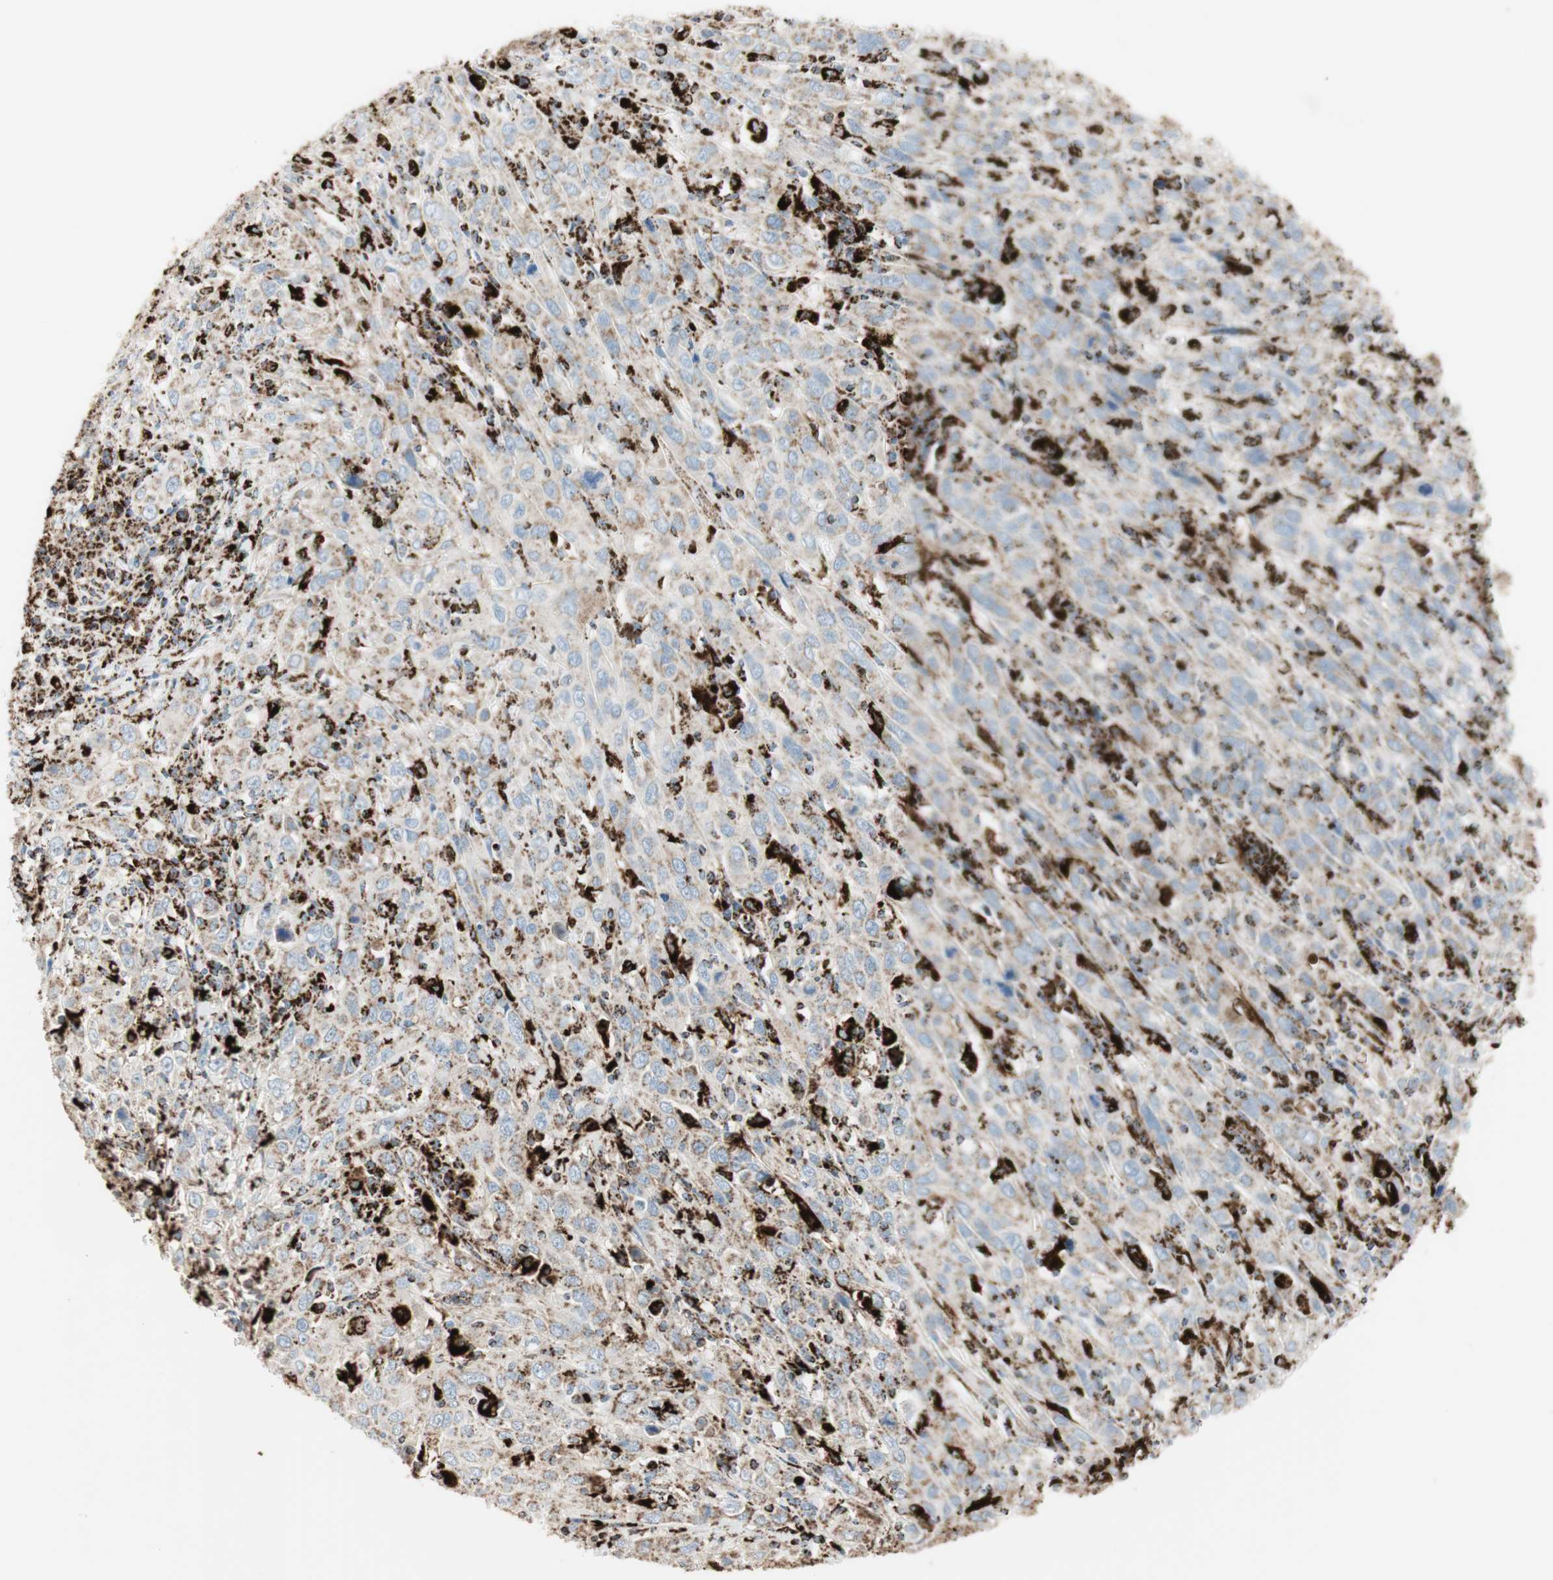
{"staining": {"intensity": "moderate", "quantity": "<25%", "location": "cytoplasmic/membranous"}, "tissue": "cervical cancer", "cell_type": "Tumor cells", "image_type": "cancer", "snomed": [{"axis": "morphology", "description": "Squamous cell carcinoma, NOS"}, {"axis": "topography", "description": "Cervix"}], "caption": "There is low levels of moderate cytoplasmic/membranous expression in tumor cells of cervical cancer (squamous cell carcinoma), as demonstrated by immunohistochemical staining (brown color).", "gene": "ME2", "patient": {"sex": "female", "age": 46}}